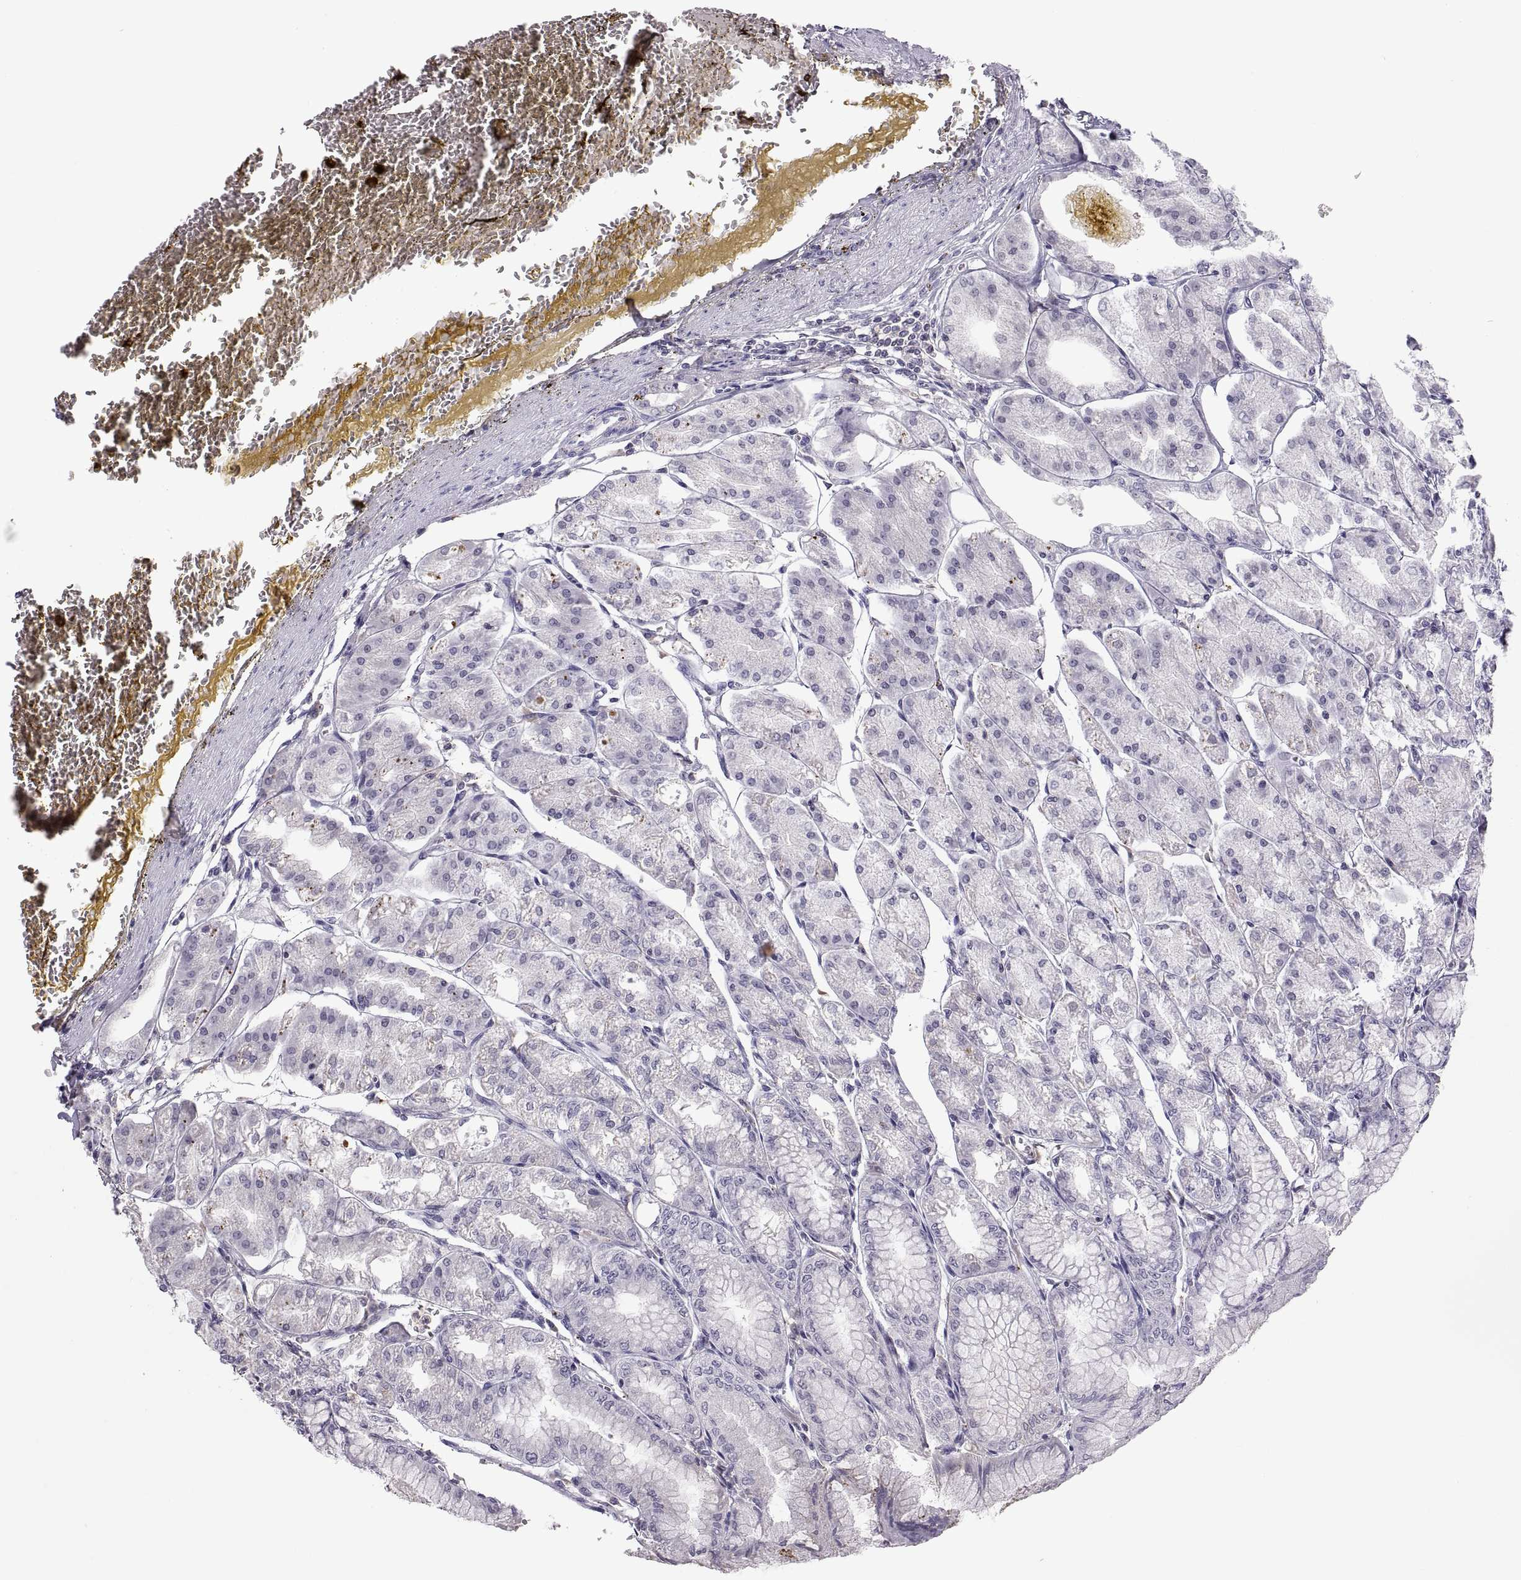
{"staining": {"intensity": "negative", "quantity": "none", "location": "none"}, "tissue": "stomach", "cell_type": "Glandular cells", "image_type": "normal", "snomed": [{"axis": "morphology", "description": "Normal tissue, NOS"}, {"axis": "topography", "description": "Stomach, lower"}], "caption": "DAB immunohistochemical staining of unremarkable human stomach displays no significant positivity in glandular cells. The staining is performed using DAB brown chromogen with nuclei counter-stained in using hematoxylin.", "gene": "RGS19", "patient": {"sex": "male", "age": 71}}